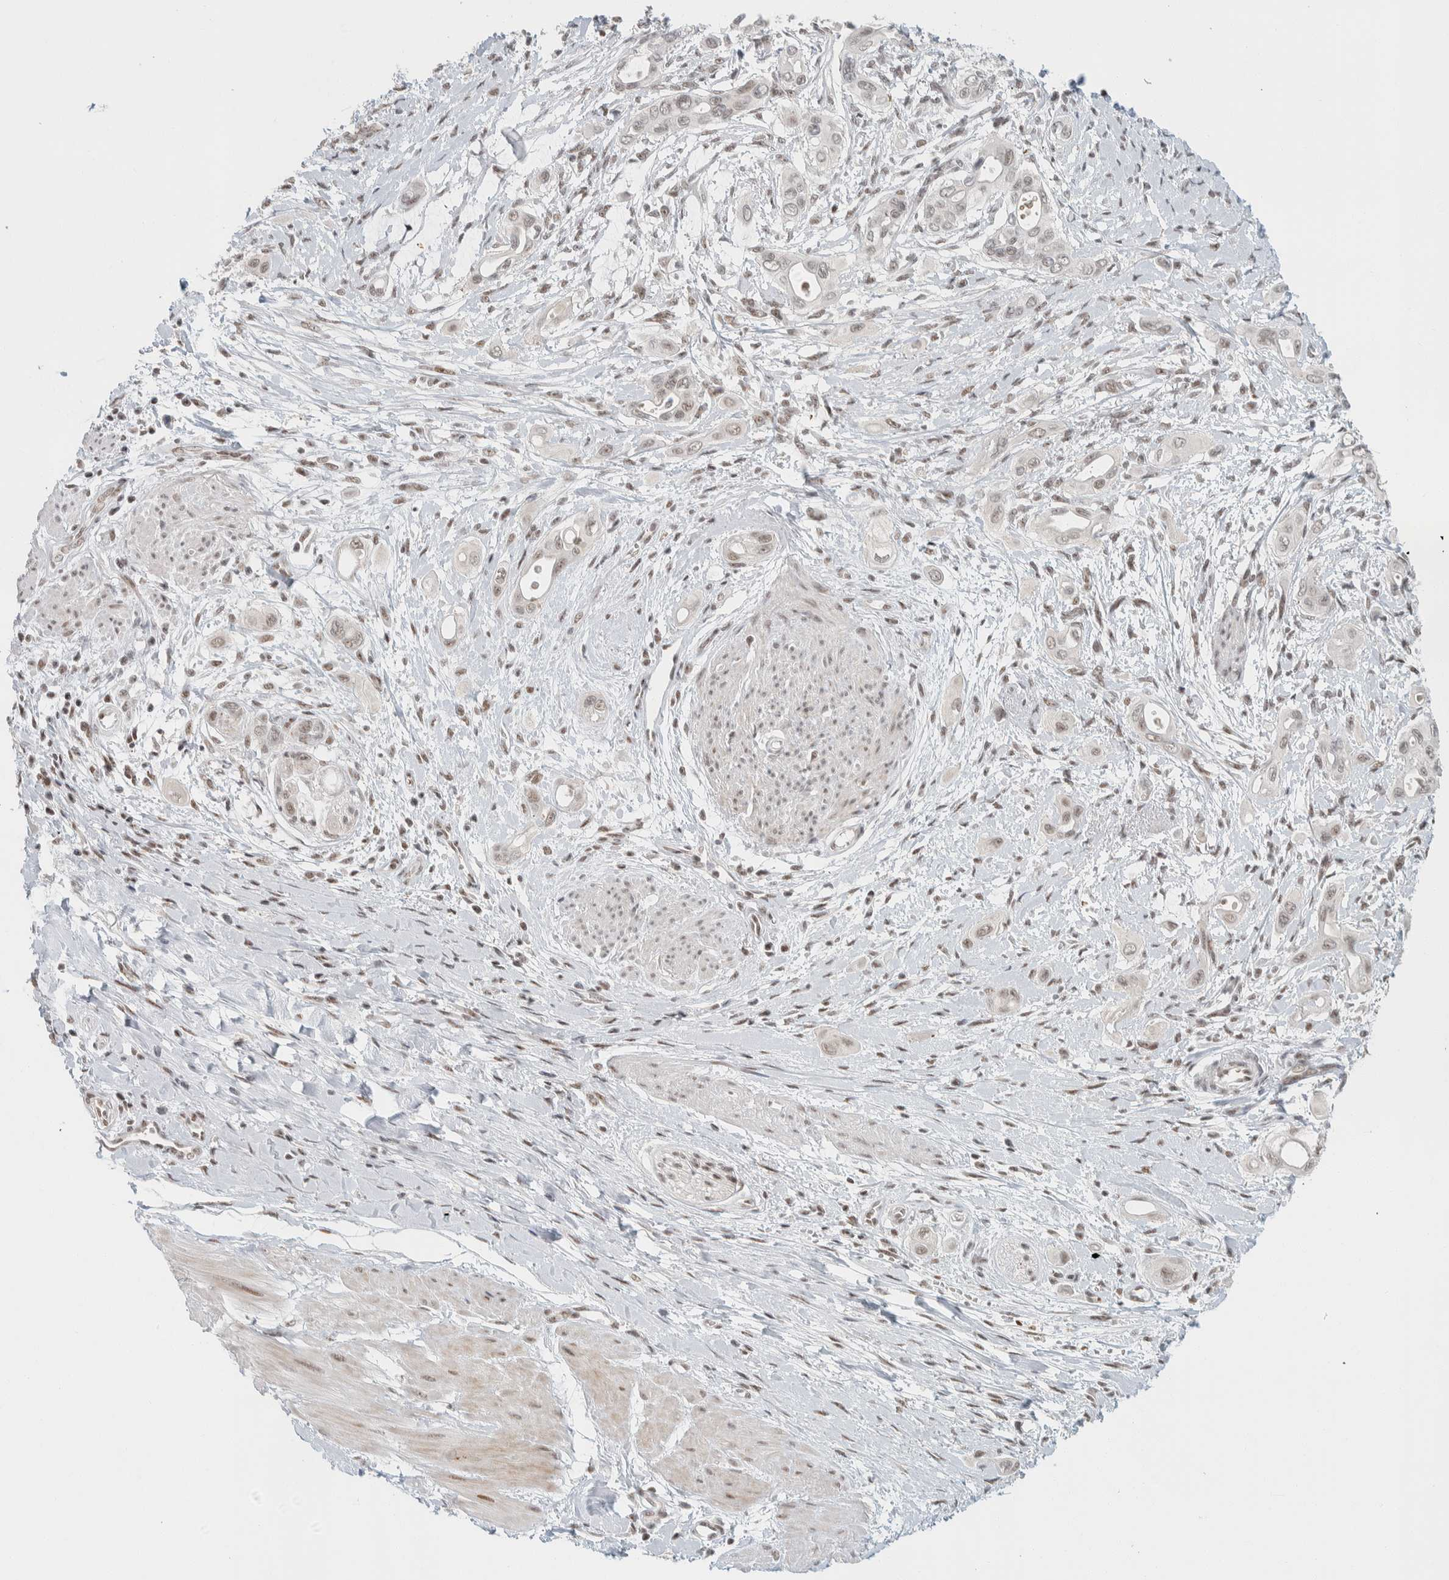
{"staining": {"intensity": "weak", "quantity": ">75%", "location": "nuclear"}, "tissue": "pancreatic cancer", "cell_type": "Tumor cells", "image_type": "cancer", "snomed": [{"axis": "morphology", "description": "Adenocarcinoma, NOS"}, {"axis": "topography", "description": "Pancreas"}], "caption": "Pancreatic cancer (adenocarcinoma) stained with DAB (3,3'-diaminobenzidine) IHC shows low levels of weak nuclear positivity in about >75% of tumor cells.", "gene": "ZBTB2", "patient": {"sex": "male", "age": 59}}